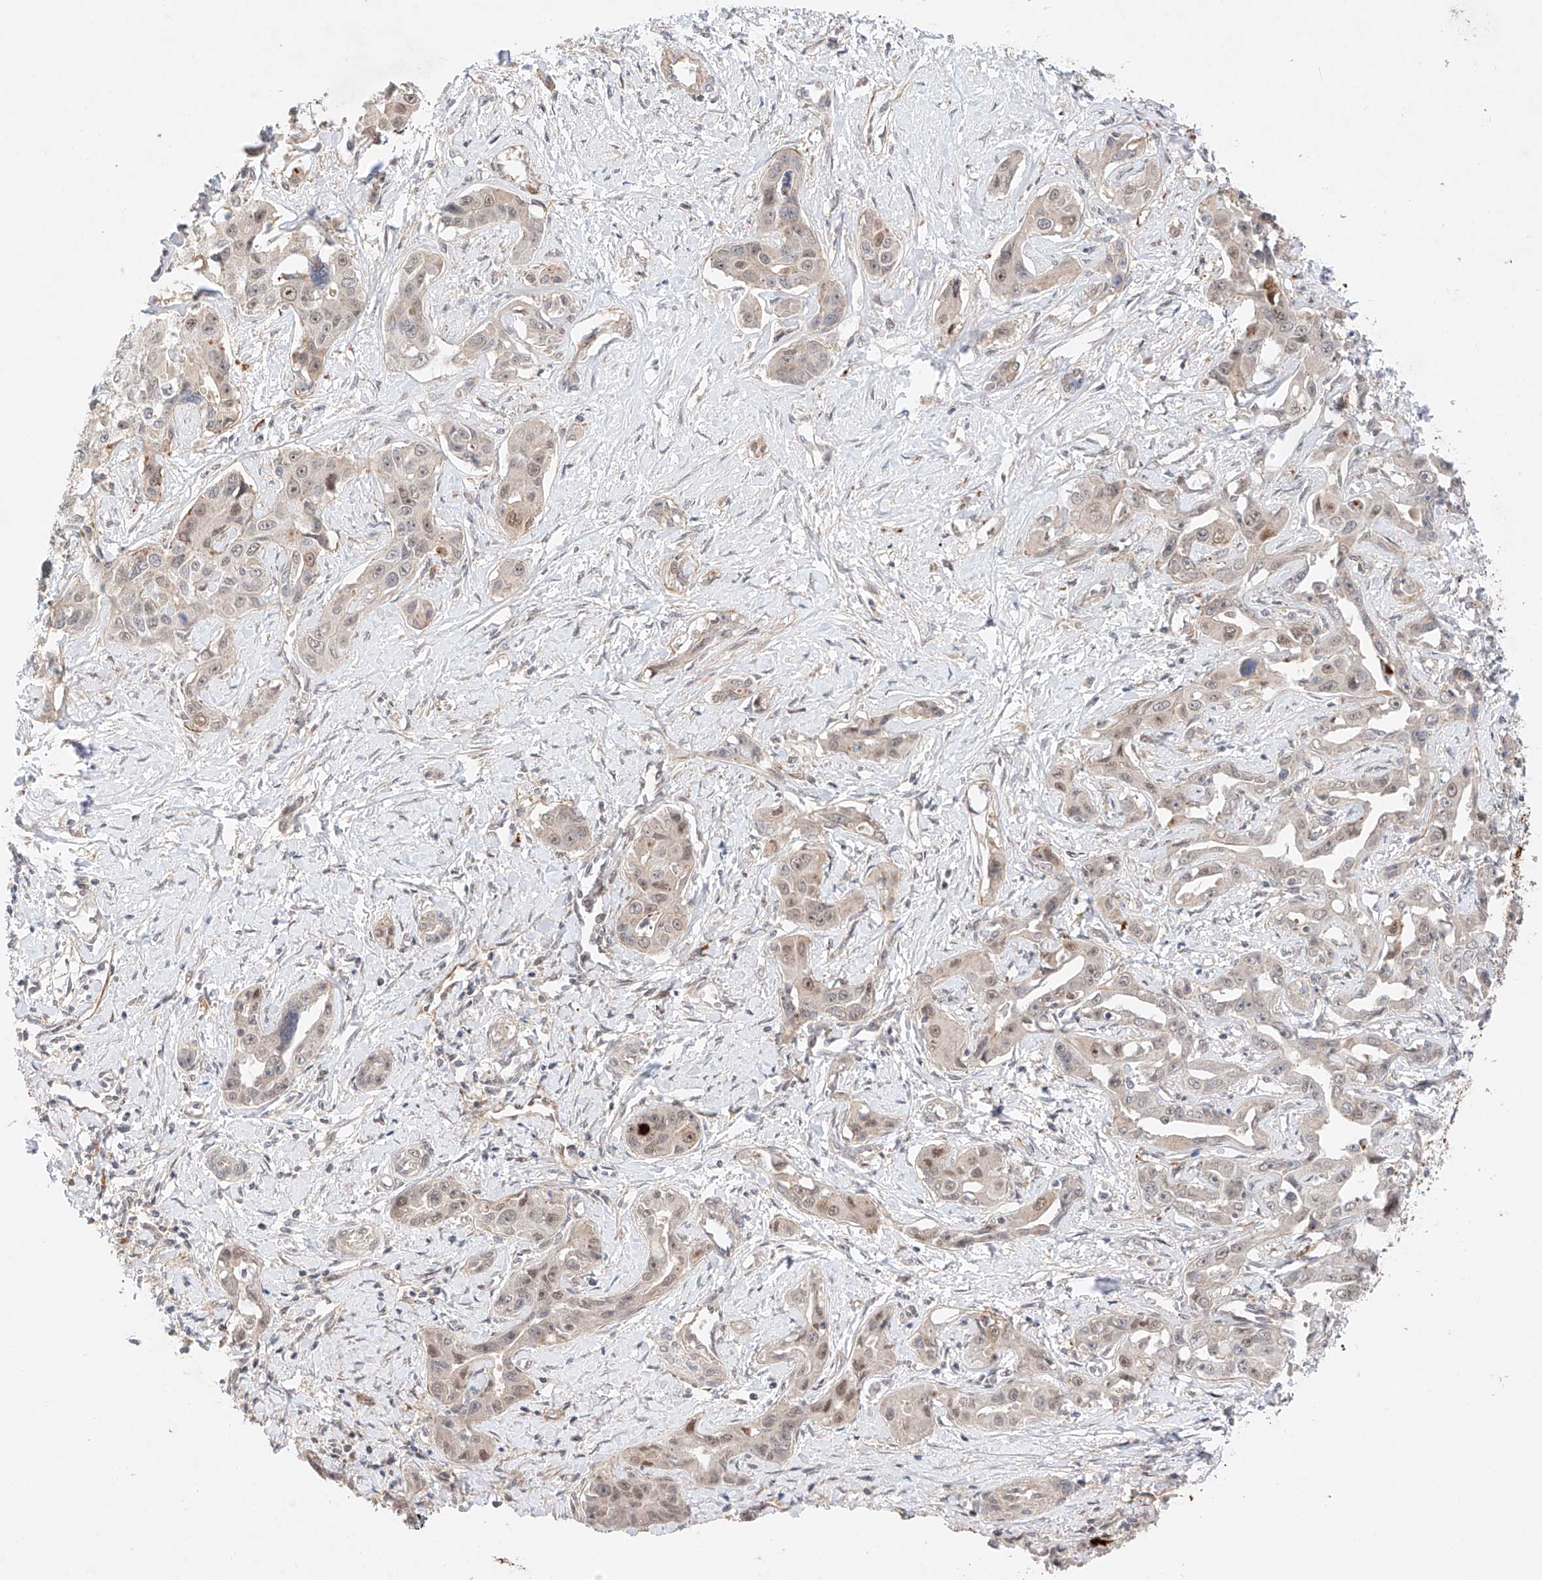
{"staining": {"intensity": "weak", "quantity": "<25%", "location": "nuclear"}, "tissue": "liver cancer", "cell_type": "Tumor cells", "image_type": "cancer", "snomed": [{"axis": "morphology", "description": "Cholangiocarcinoma"}, {"axis": "topography", "description": "Liver"}], "caption": "IHC of human liver cholangiocarcinoma reveals no positivity in tumor cells.", "gene": "GCNT1", "patient": {"sex": "male", "age": 59}}